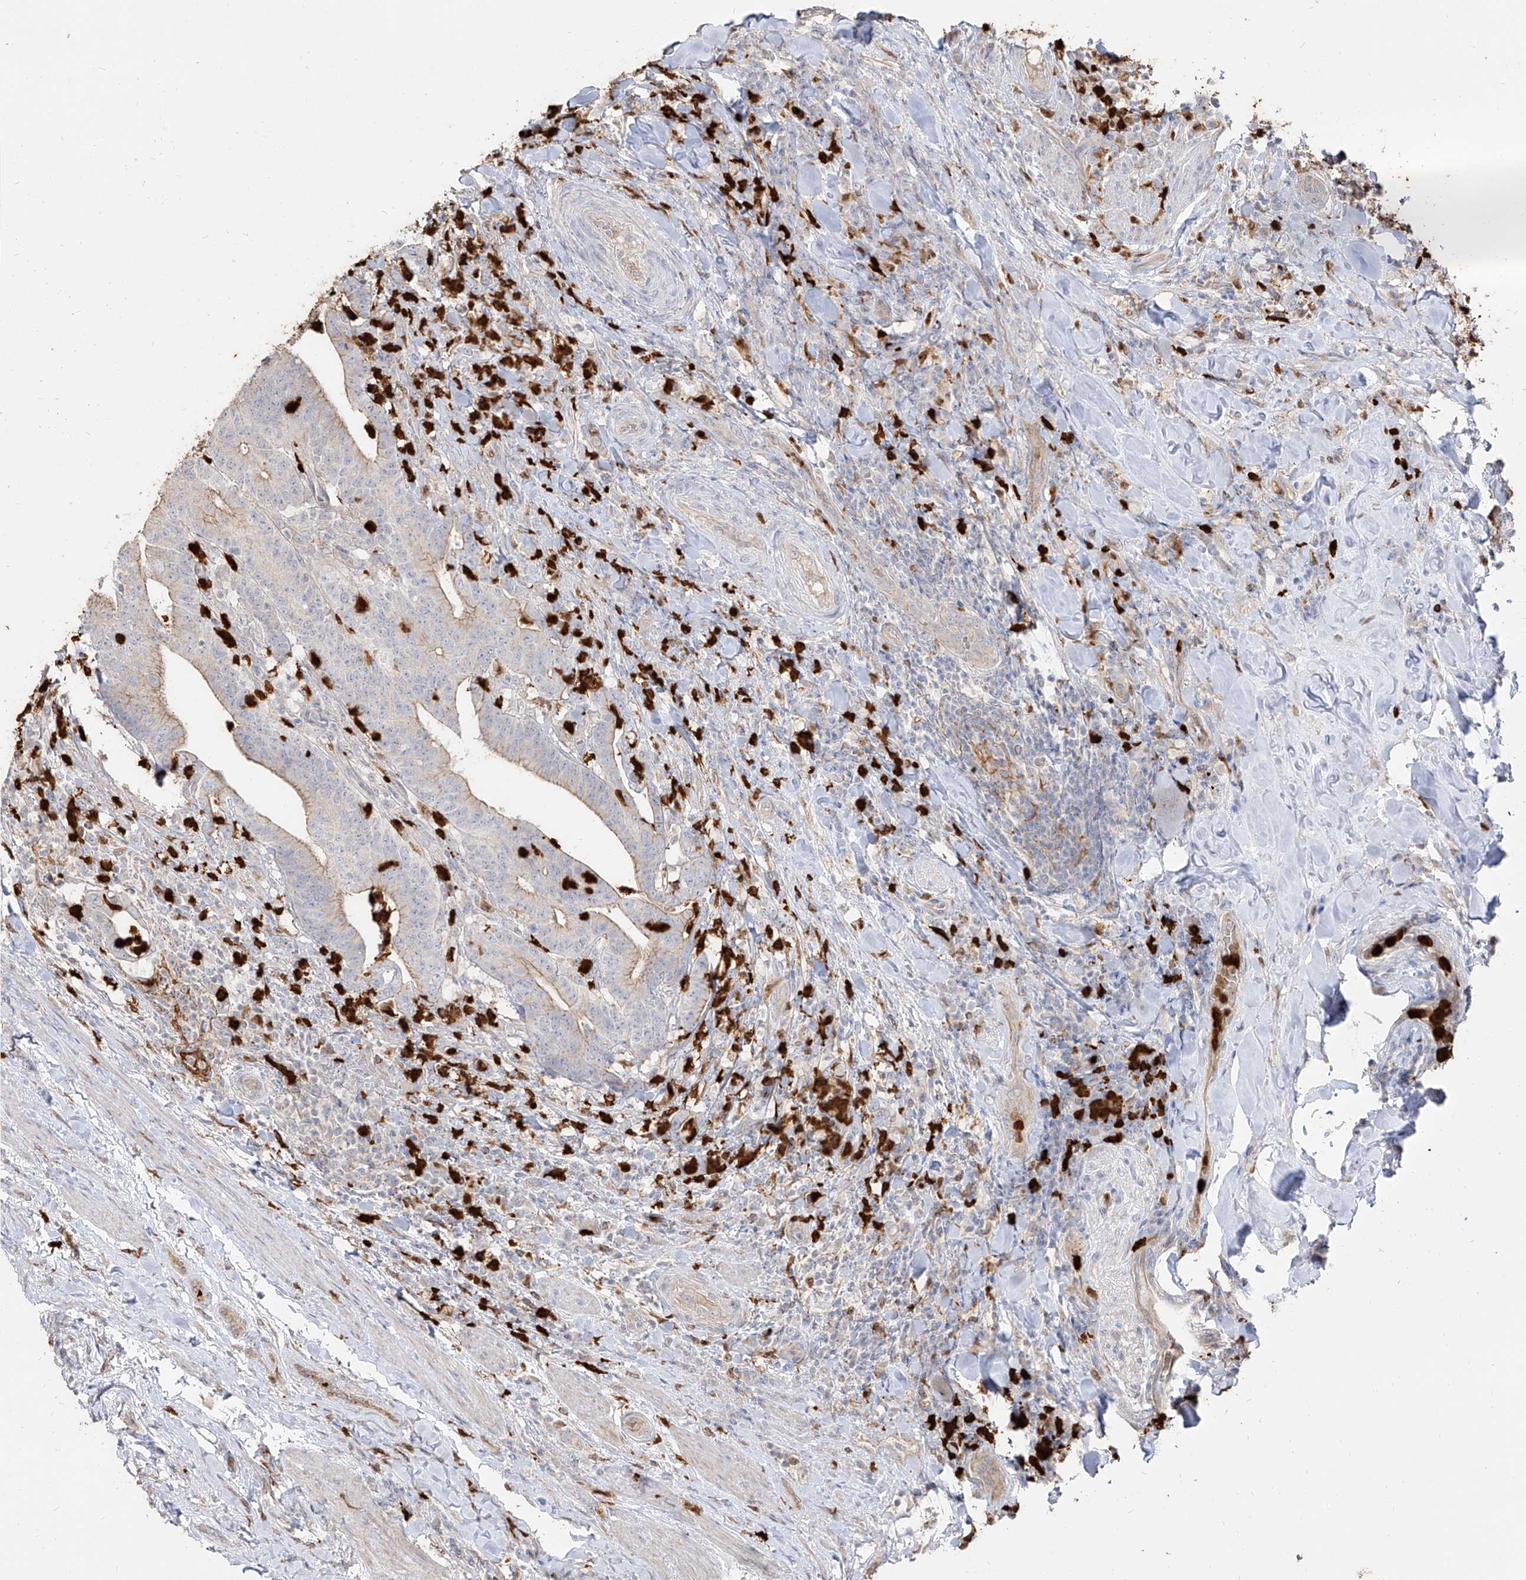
{"staining": {"intensity": "weak", "quantity": "25%-75%", "location": "cytoplasmic/membranous"}, "tissue": "colorectal cancer", "cell_type": "Tumor cells", "image_type": "cancer", "snomed": [{"axis": "morphology", "description": "Adenocarcinoma, NOS"}, {"axis": "topography", "description": "Colon"}], "caption": "This is a micrograph of immunohistochemistry (IHC) staining of adenocarcinoma (colorectal), which shows weak expression in the cytoplasmic/membranous of tumor cells.", "gene": "ZNF227", "patient": {"sex": "female", "age": 66}}